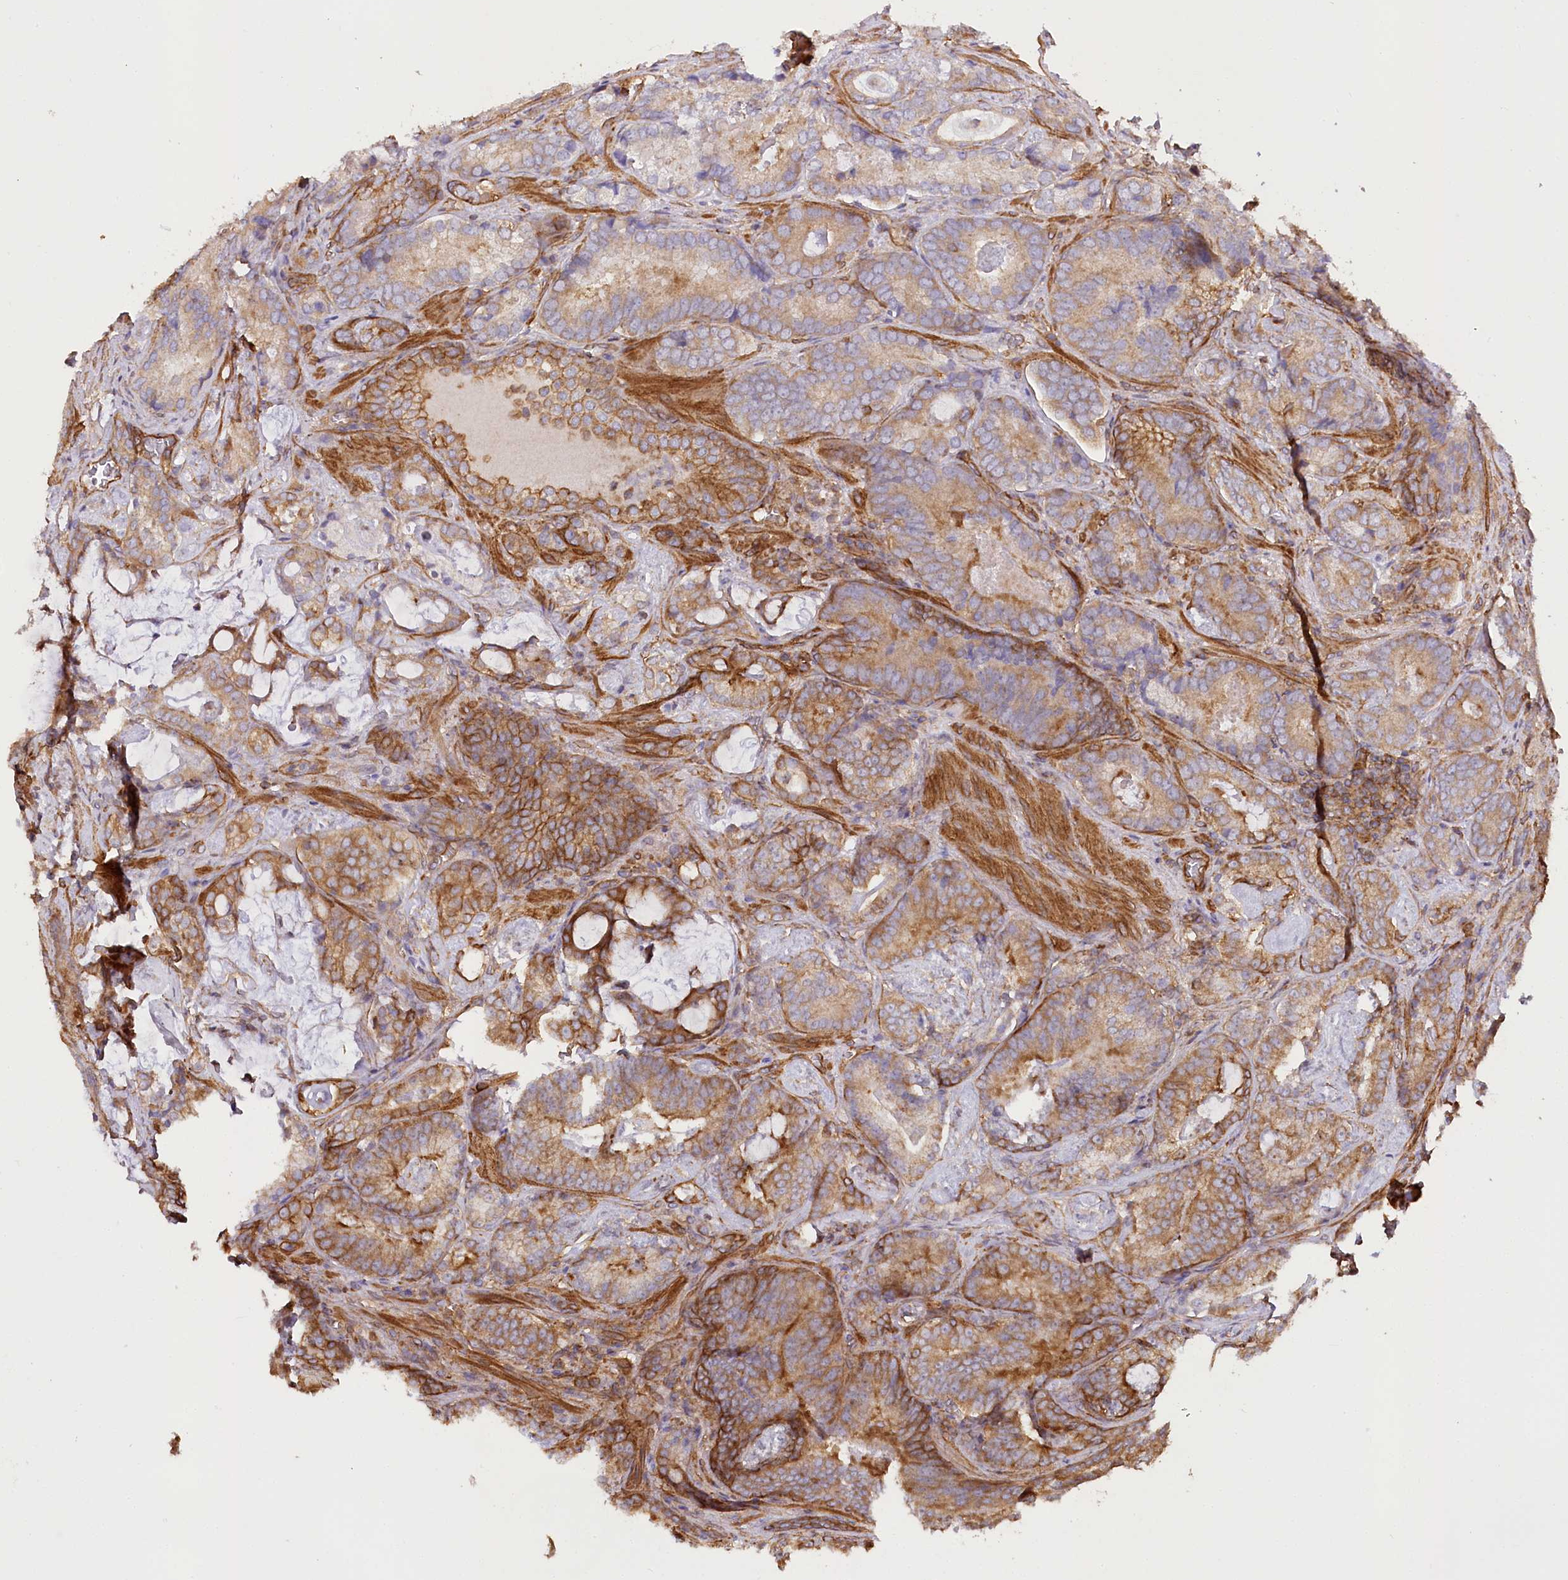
{"staining": {"intensity": "moderate", "quantity": ">75%", "location": "cytoplasmic/membranous"}, "tissue": "prostate cancer", "cell_type": "Tumor cells", "image_type": "cancer", "snomed": [{"axis": "morphology", "description": "Adenocarcinoma, Low grade"}, {"axis": "topography", "description": "Prostate"}], "caption": "High-magnification brightfield microscopy of prostate cancer stained with DAB (3,3'-diaminobenzidine) (brown) and counterstained with hematoxylin (blue). tumor cells exhibit moderate cytoplasmic/membranous expression is seen in approximately>75% of cells.", "gene": "SYNPO2", "patient": {"sex": "male", "age": 60}}